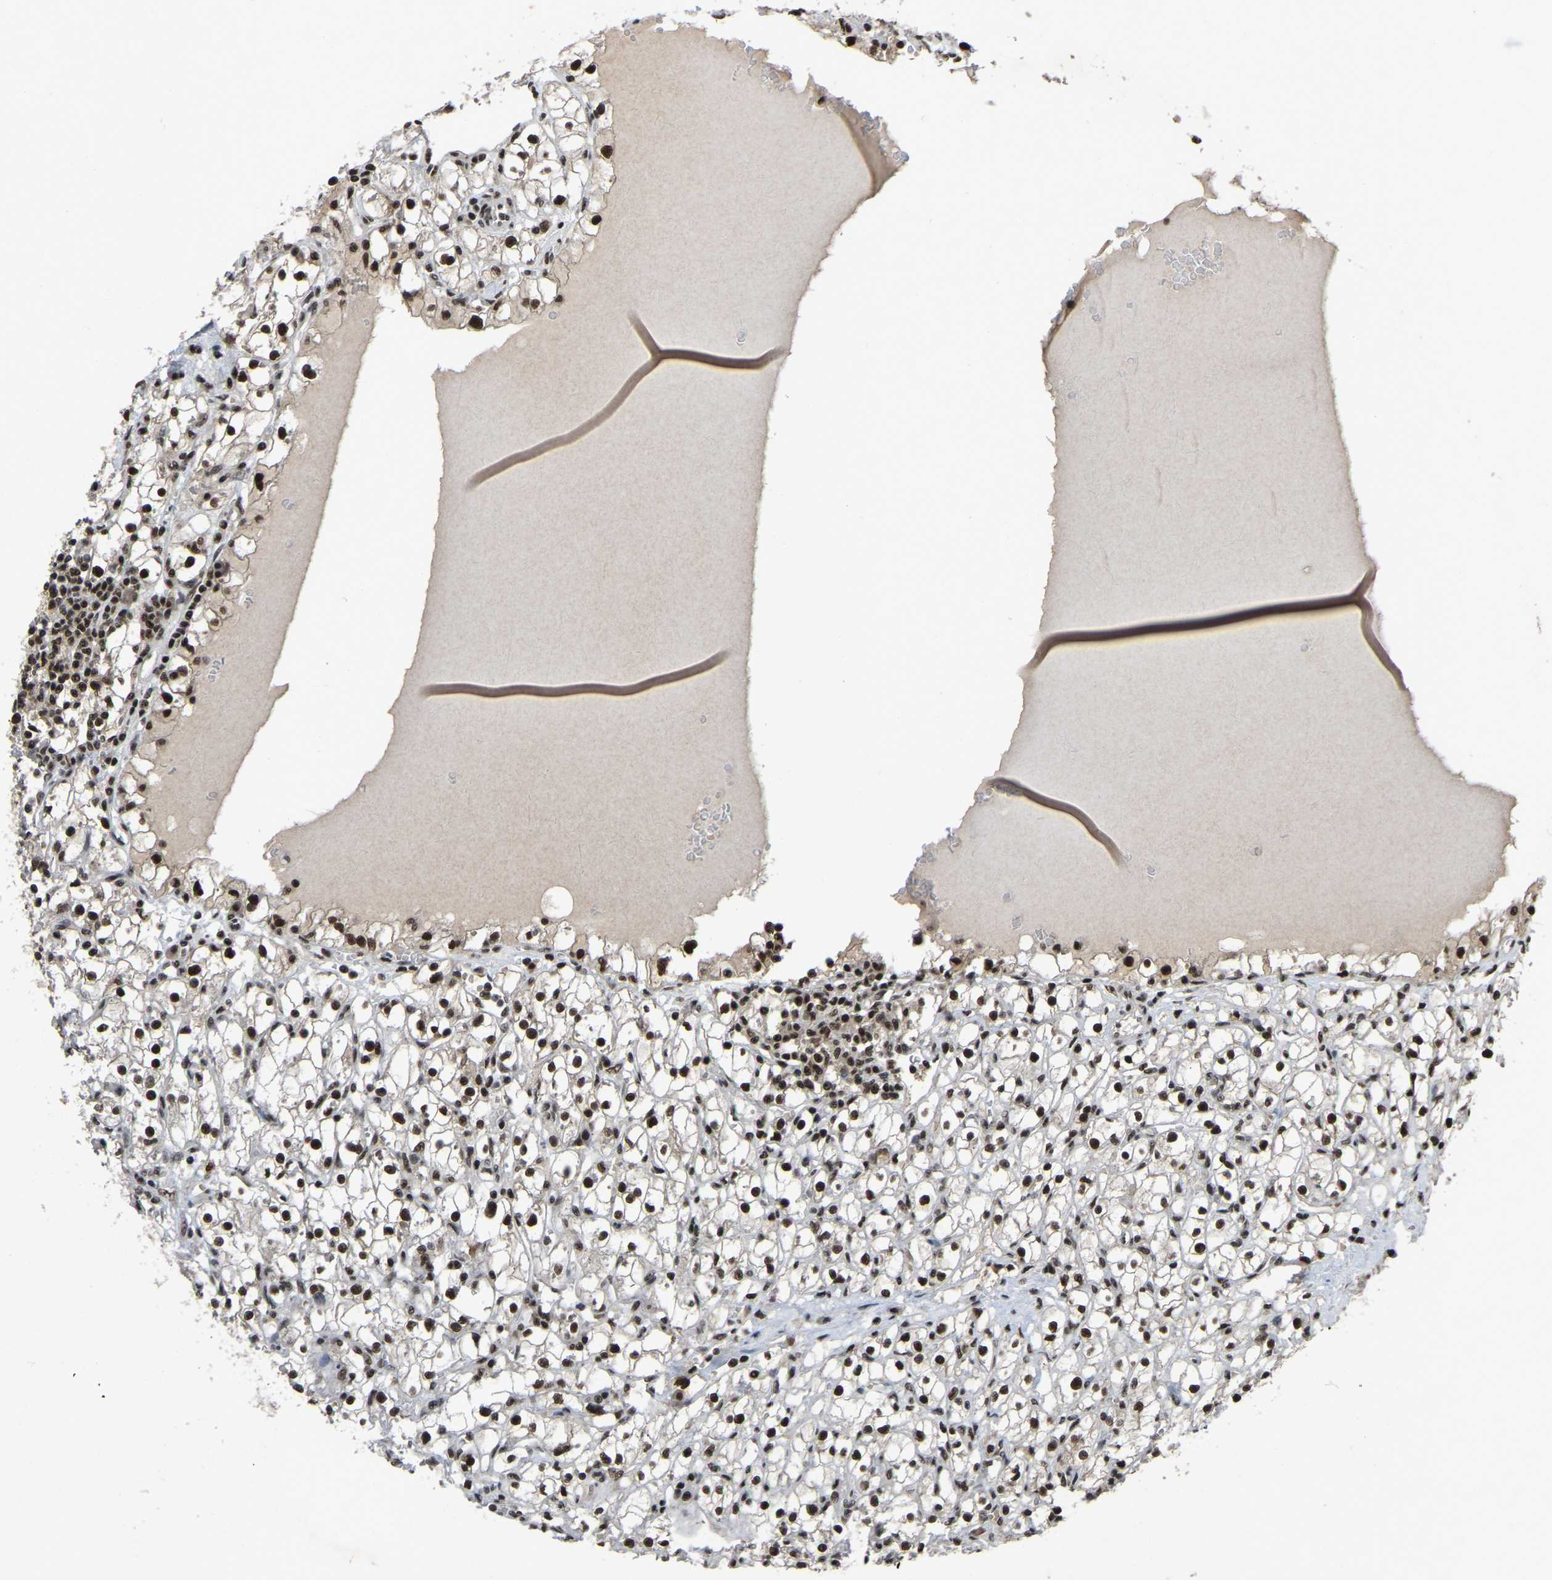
{"staining": {"intensity": "strong", "quantity": ">75%", "location": "nuclear"}, "tissue": "renal cancer", "cell_type": "Tumor cells", "image_type": "cancer", "snomed": [{"axis": "morphology", "description": "Adenocarcinoma, NOS"}, {"axis": "topography", "description": "Kidney"}], "caption": "Immunohistochemistry (IHC) of human renal adenocarcinoma exhibits high levels of strong nuclear staining in about >75% of tumor cells.", "gene": "TBL1XR1", "patient": {"sex": "male", "age": 56}}